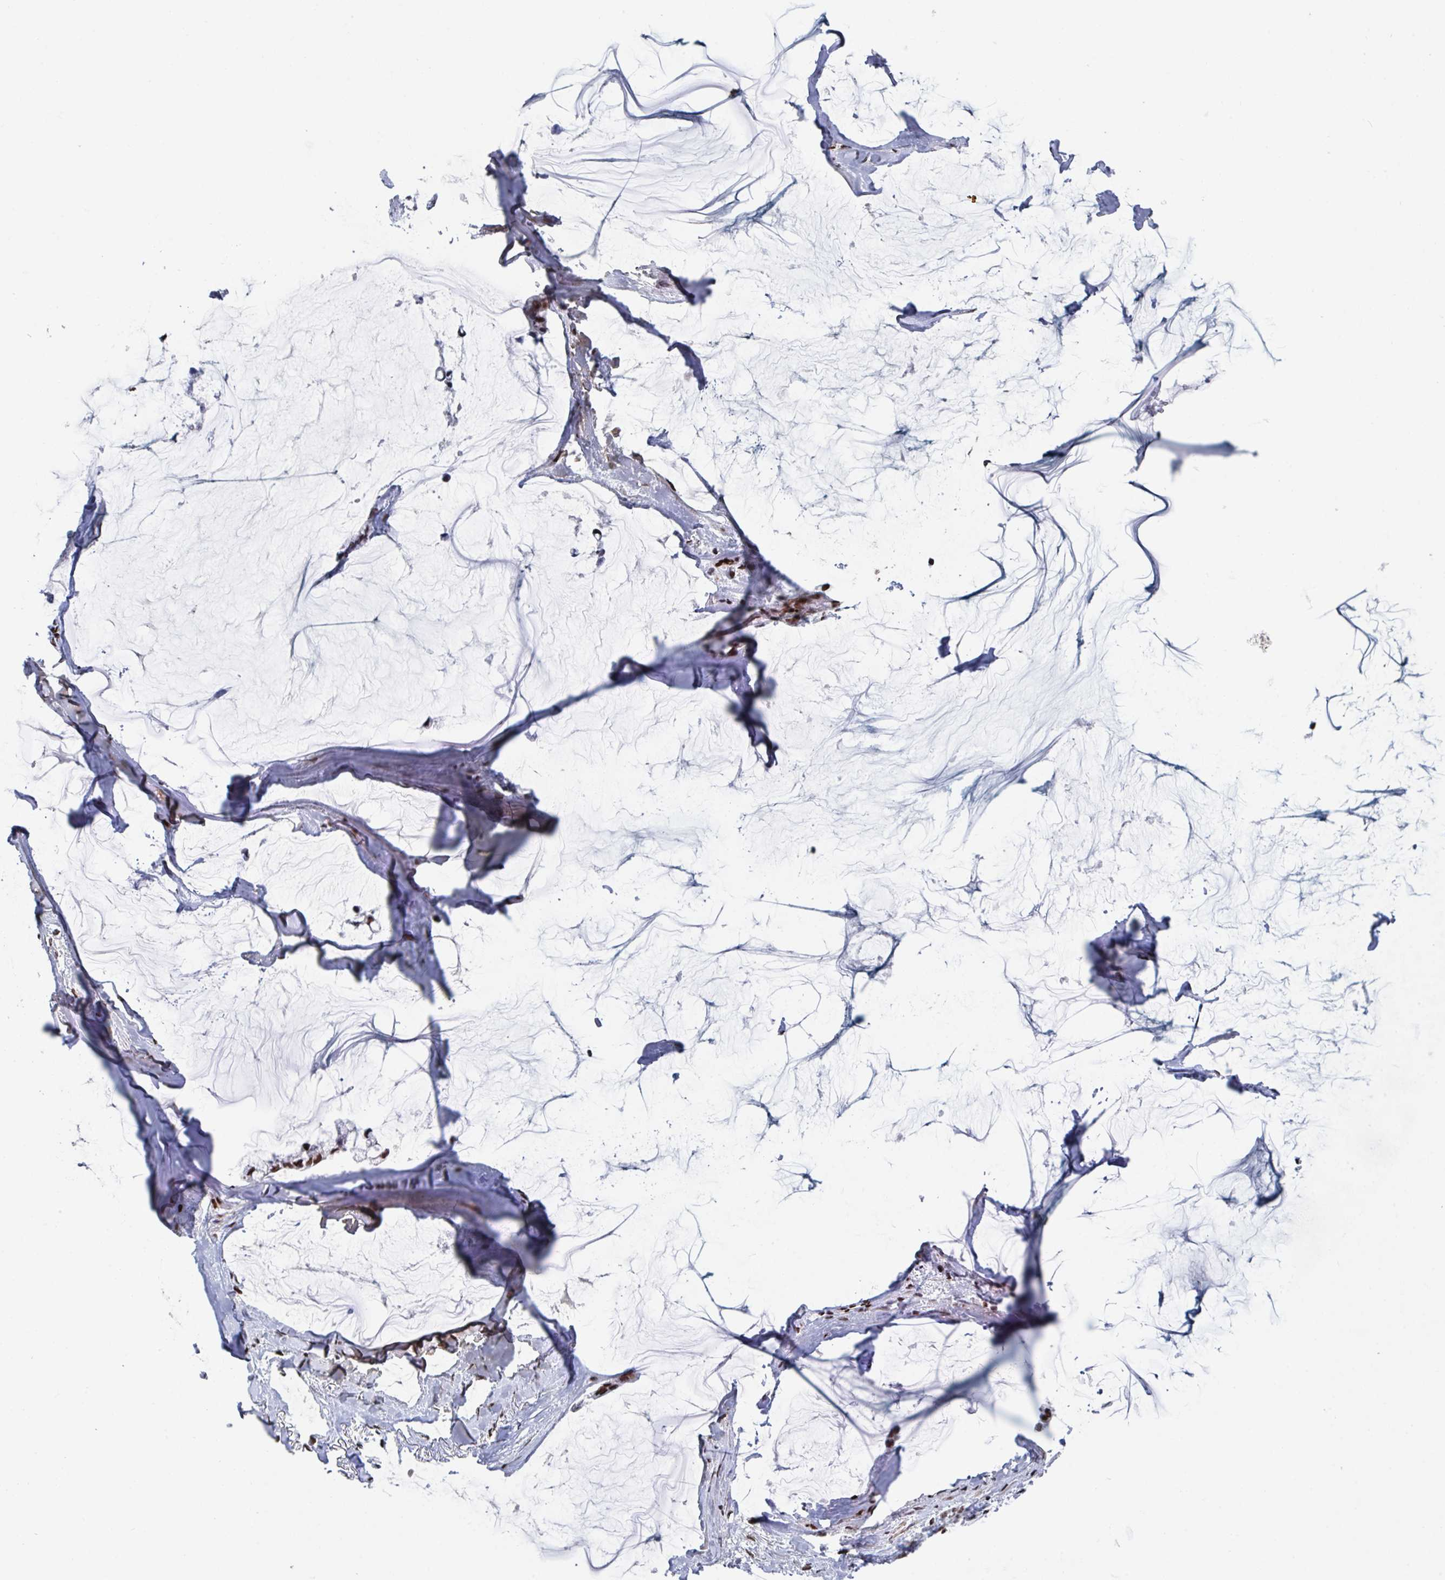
{"staining": {"intensity": "strong", "quantity": ">75%", "location": "nuclear"}, "tissue": "ovarian cancer", "cell_type": "Tumor cells", "image_type": "cancer", "snomed": [{"axis": "morphology", "description": "Cystadenocarcinoma, mucinous, NOS"}, {"axis": "topography", "description": "Ovary"}], "caption": "Human ovarian cancer (mucinous cystadenocarcinoma) stained for a protein (brown) demonstrates strong nuclear positive expression in about >75% of tumor cells.", "gene": "ZNF607", "patient": {"sex": "female", "age": 39}}